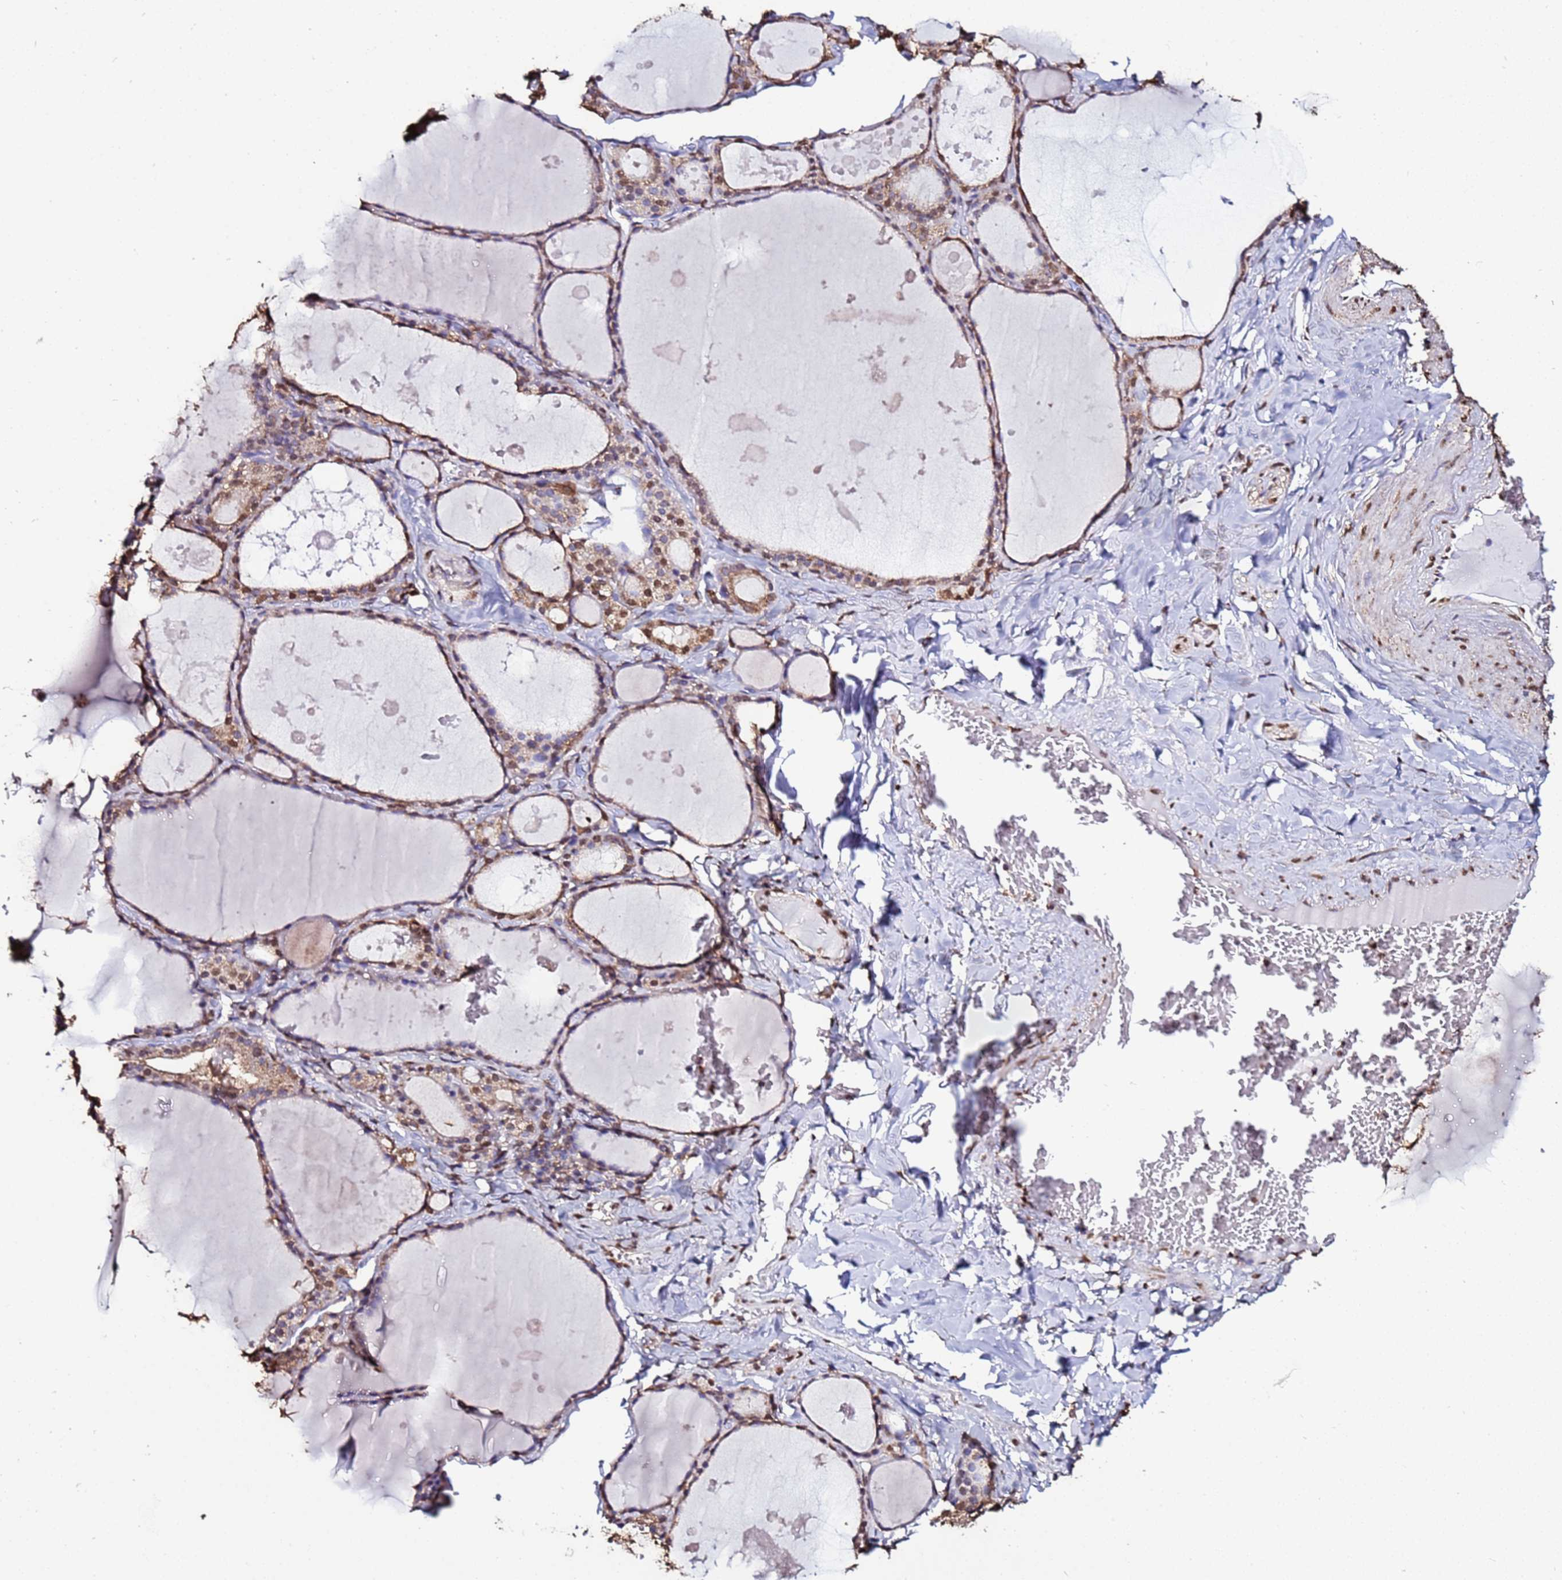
{"staining": {"intensity": "moderate", "quantity": "25%-75%", "location": "cytoplasmic/membranous,nuclear"}, "tissue": "thyroid gland", "cell_type": "Glandular cells", "image_type": "normal", "snomed": [{"axis": "morphology", "description": "Normal tissue, NOS"}, {"axis": "topography", "description": "Thyroid gland"}], "caption": "Immunohistochemistry of unremarkable thyroid gland displays medium levels of moderate cytoplasmic/membranous,nuclear staining in about 25%-75% of glandular cells.", "gene": "TRIP6", "patient": {"sex": "male", "age": 56}}